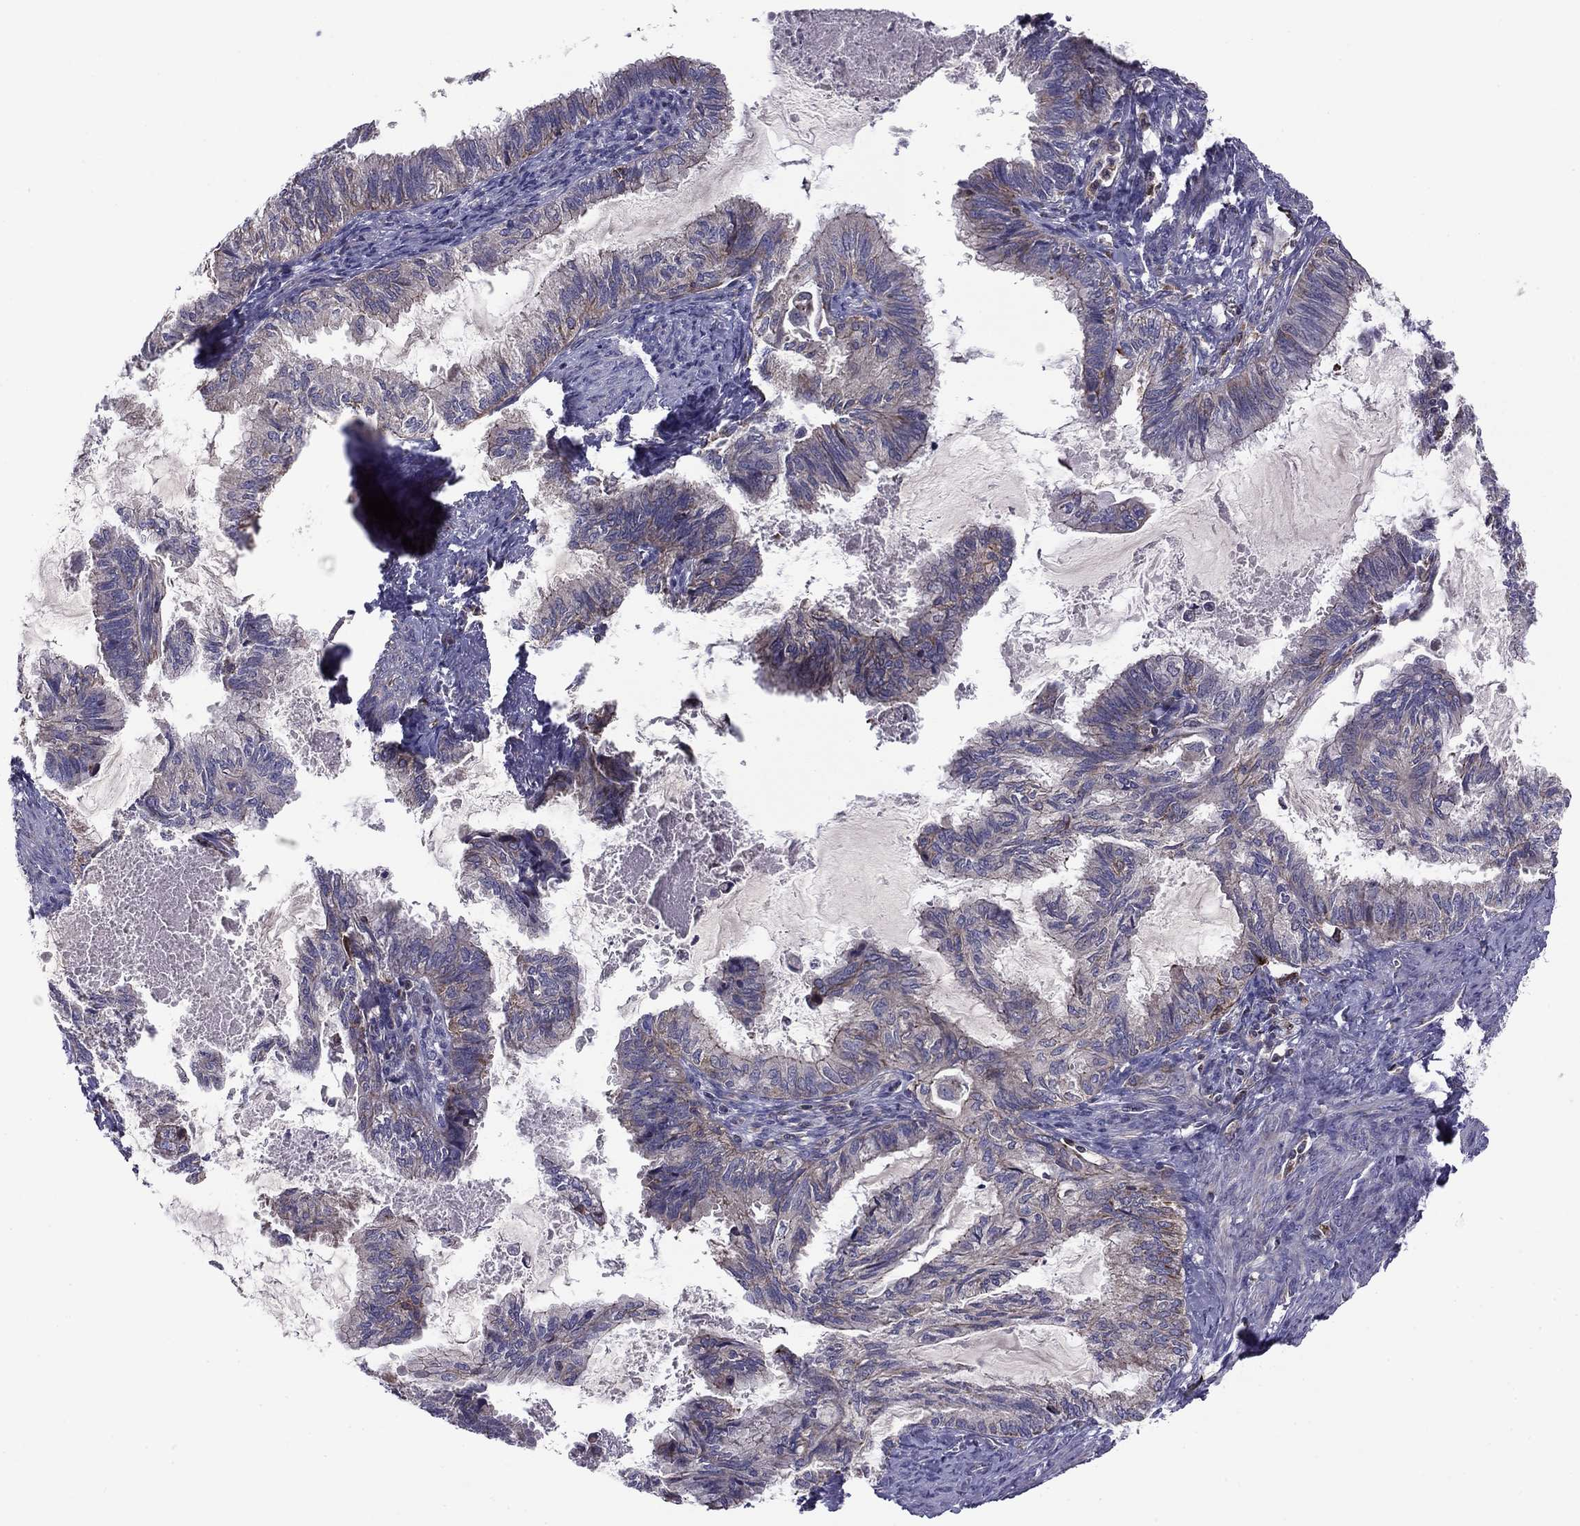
{"staining": {"intensity": "moderate", "quantity": "<25%", "location": "cytoplasmic/membranous"}, "tissue": "endometrial cancer", "cell_type": "Tumor cells", "image_type": "cancer", "snomed": [{"axis": "morphology", "description": "Adenocarcinoma, NOS"}, {"axis": "topography", "description": "Endometrium"}], "caption": "This photomicrograph reveals endometrial adenocarcinoma stained with IHC to label a protein in brown. The cytoplasmic/membranous of tumor cells show moderate positivity for the protein. Nuclei are counter-stained blue.", "gene": "ALG6", "patient": {"sex": "female", "age": 86}}